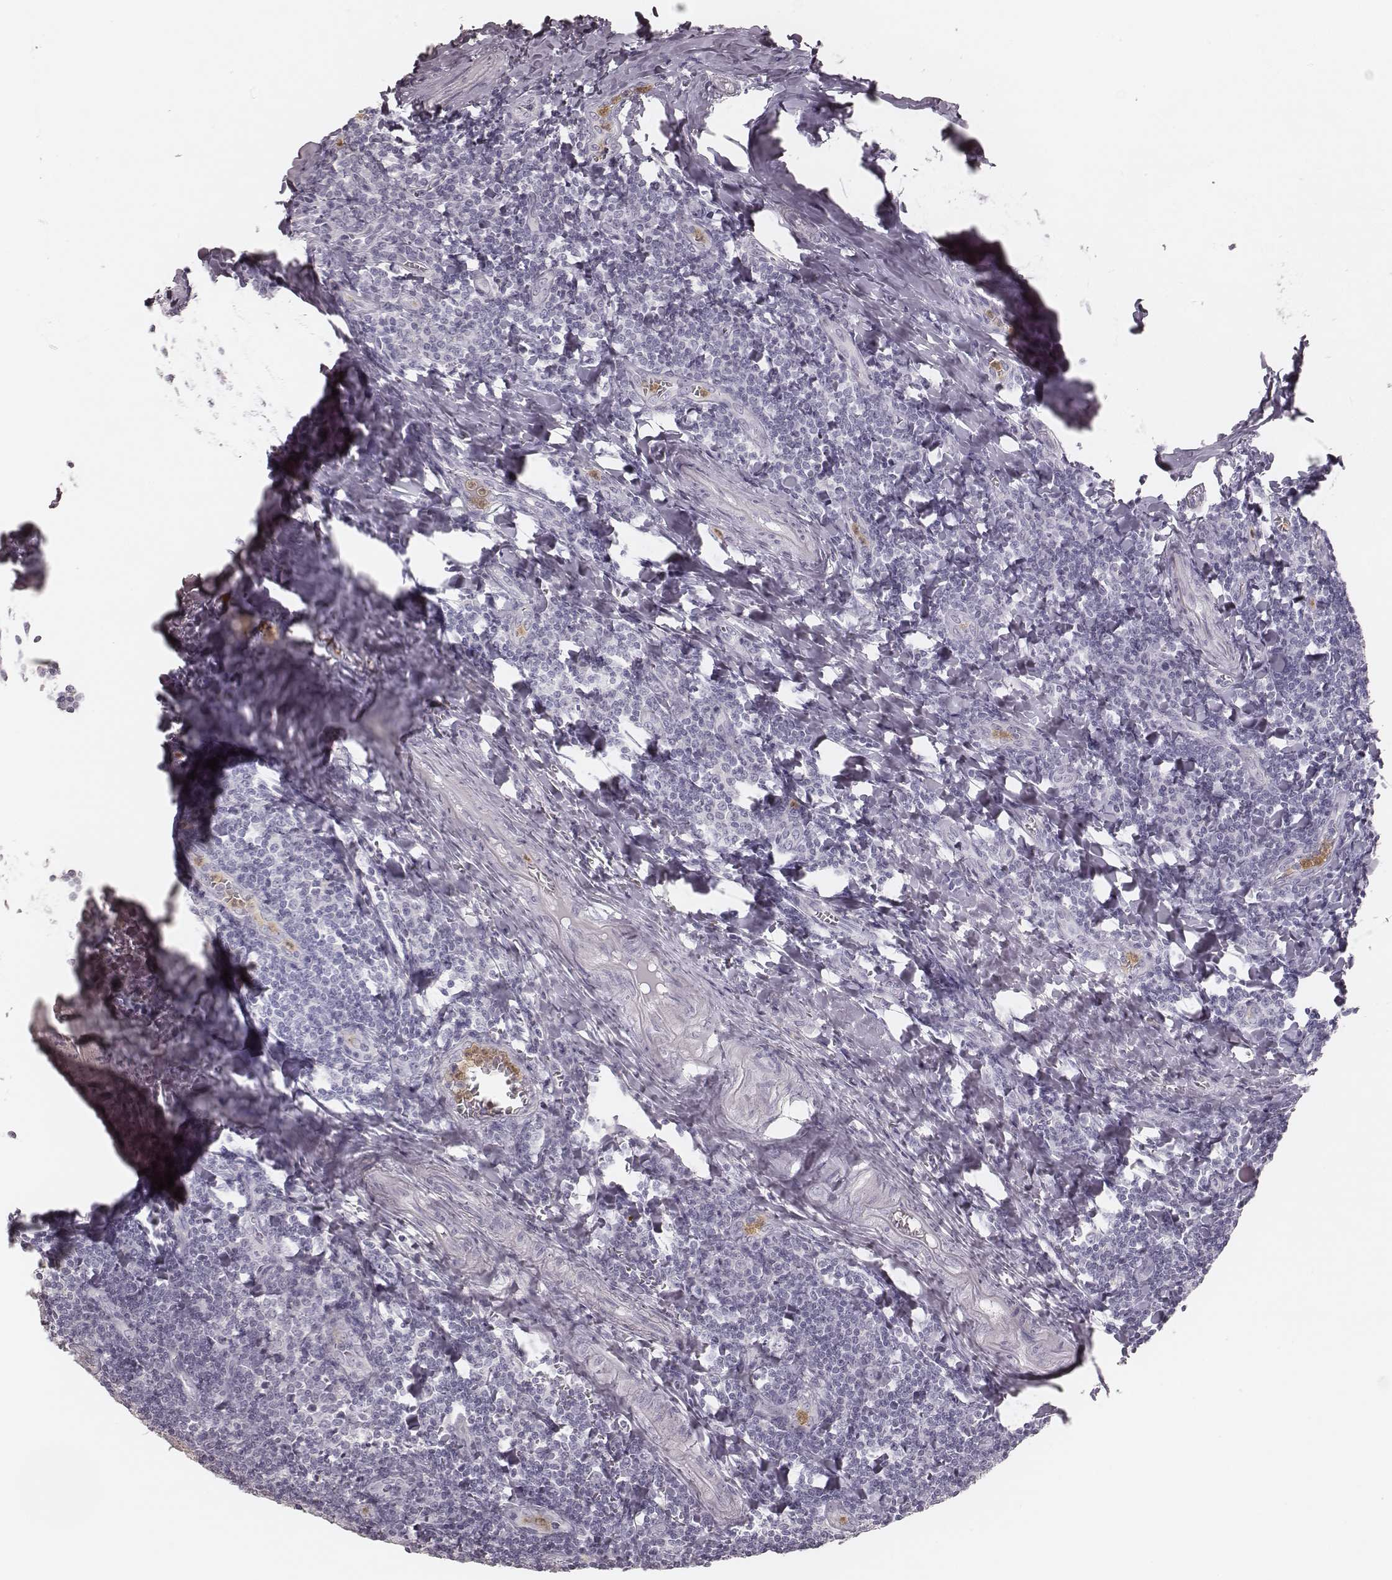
{"staining": {"intensity": "negative", "quantity": "none", "location": "none"}, "tissue": "tonsil", "cell_type": "Germinal center cells", "image_type": "normal", "snomed": [{"axis": "morphology", "description": "Normal tissue, NOS"}, {"axis": "morphology", "description": "Inflammation, NOS"}, {"axis": "topography", "description": "Tonsil"}], "caption": "DAB (3,3'-diaminobenzidine) immunohistochemical staining of normal human tonsil demonstrates no significant expression in germinal center cells.", "gene": "ELANE", "patient": {"sex": "female", "age": 31}}